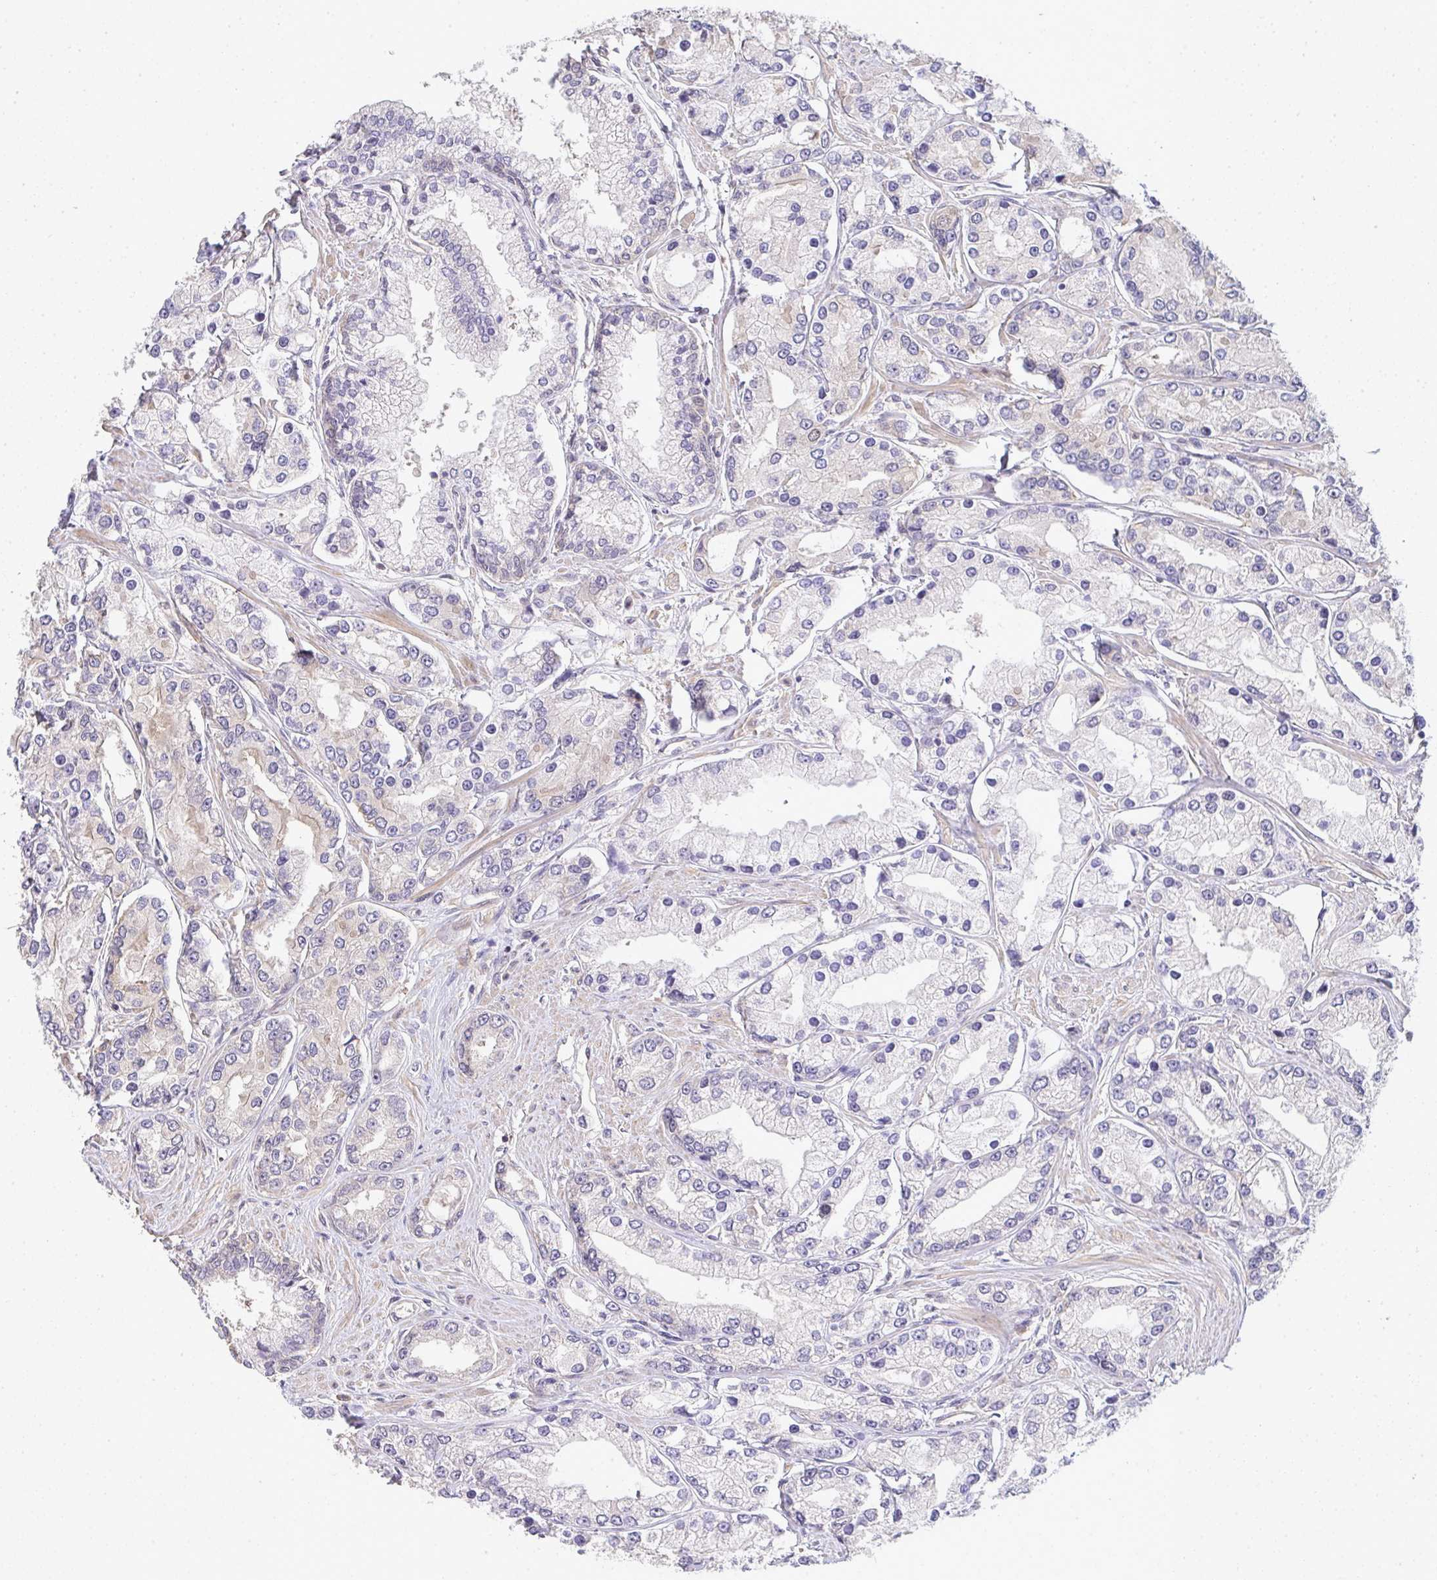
{"staining": {"intensity": "negative", "quantity": "none", "location": "none"}, "tissue": "prostate cancer", "cell_type": "Tumor cells", "image_type": "cancer", "snomed": [{"axis": "morphology", "description": "Adenocarcinoma, High grade"}, {"axis": "topography", "description": "Prostate"}], "caption": "Prostate adenocarcinoma (high-grade) stained for a protein using IHC displays no expression tumor cells.", "gene": "EEF1AKMT1", "patient": {"sex": "male", "age": 66}}